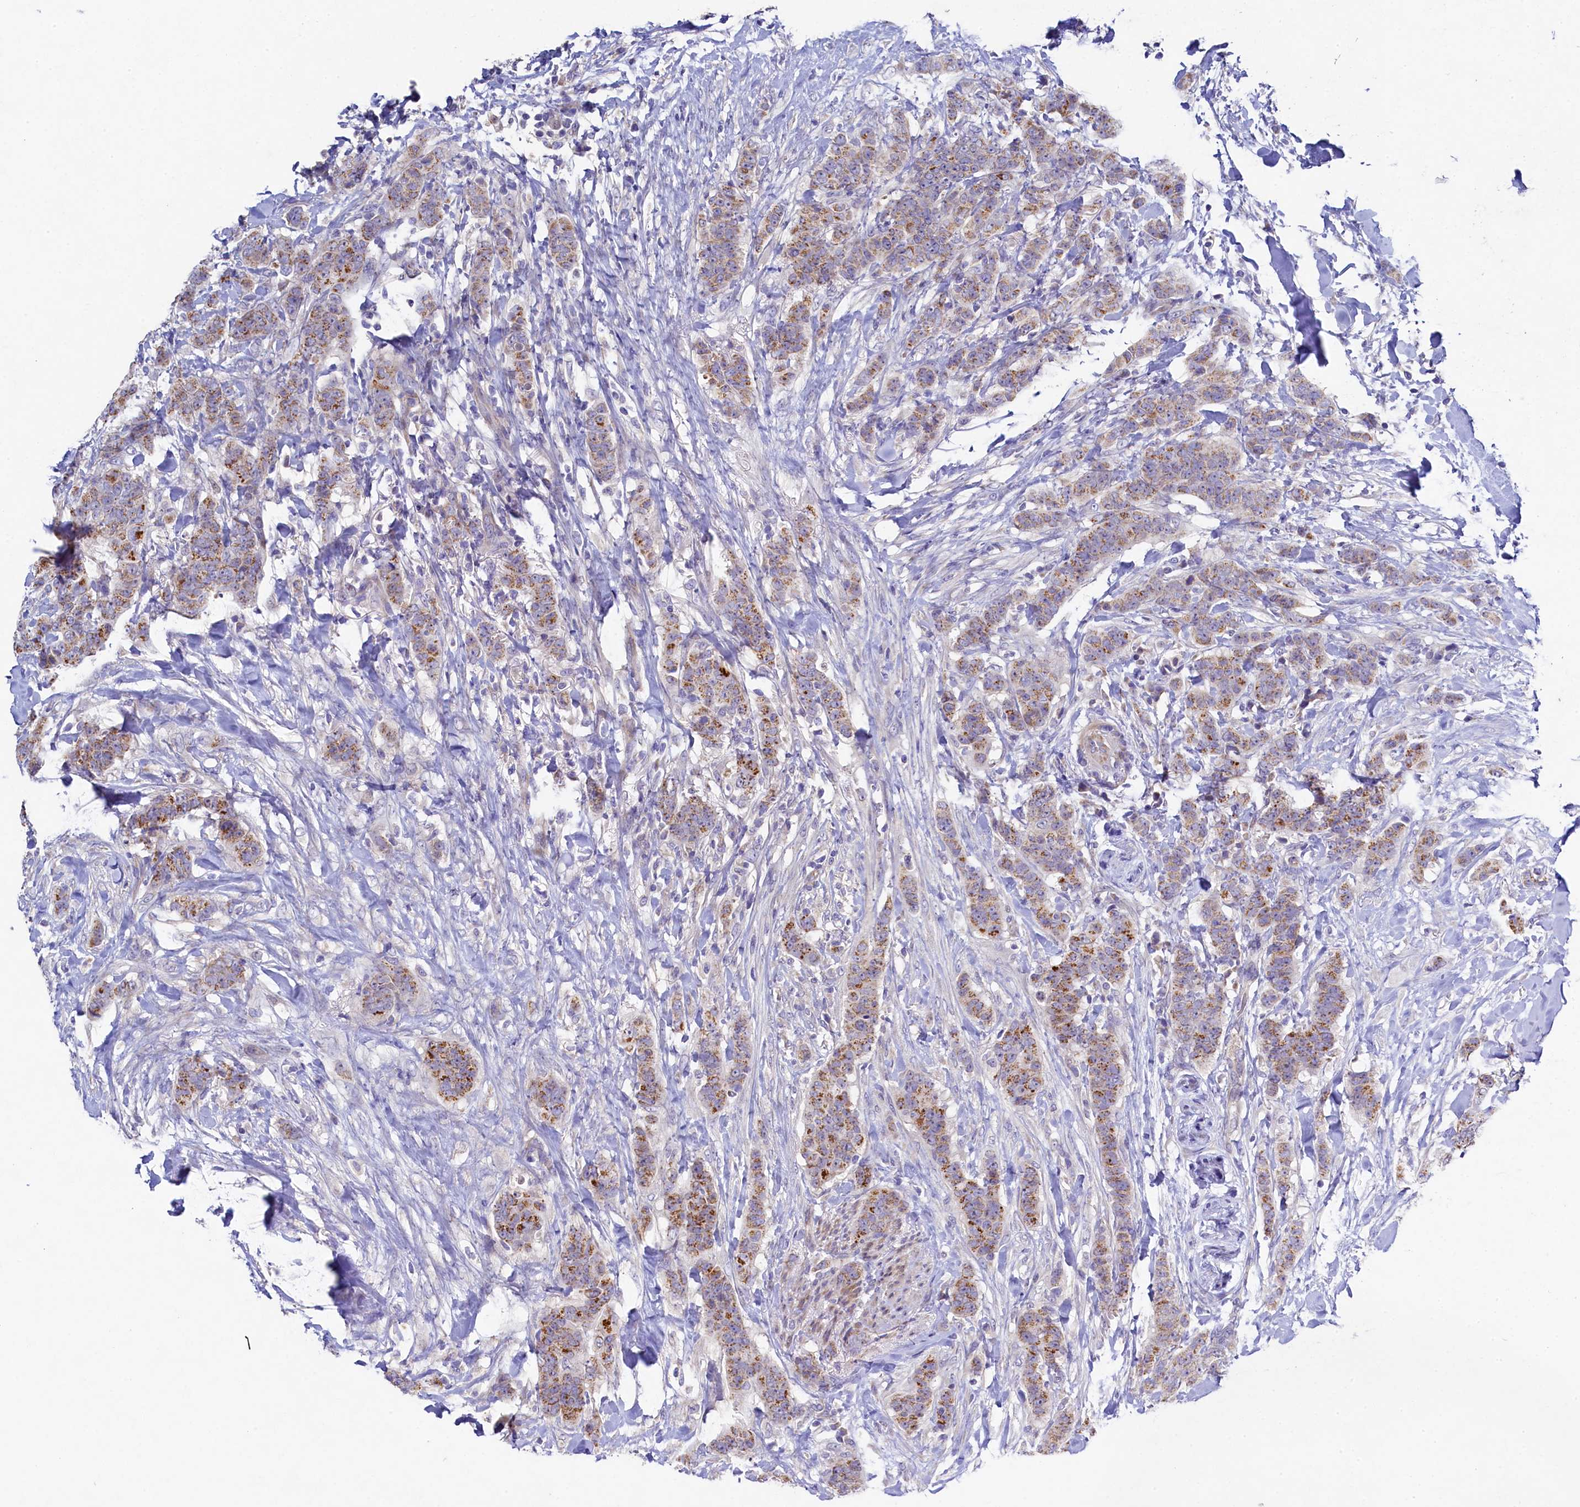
{"staining": {"intensity": "moderate", "quantity": ">75%", "location": "cytoplasmic/membranous"}, "tissue": "breast cancer", "cell_type": "Tumor cells", "image_type": "cancer", "snomed": [{"axis": "morphology", "description": "Duct carcinoma"}, {"axis": "topography", "description": "Breast"}], "caption": "An immunohistochemistry (IHC) histopathology image of neoplastic tissue is shown. Protein staining in brown shows moderate cytoplasmic/membranous positivity in breast cancer within tumor cells.", "gene": "FXYD6", "patient": {"sex": "female", "age": 40}}